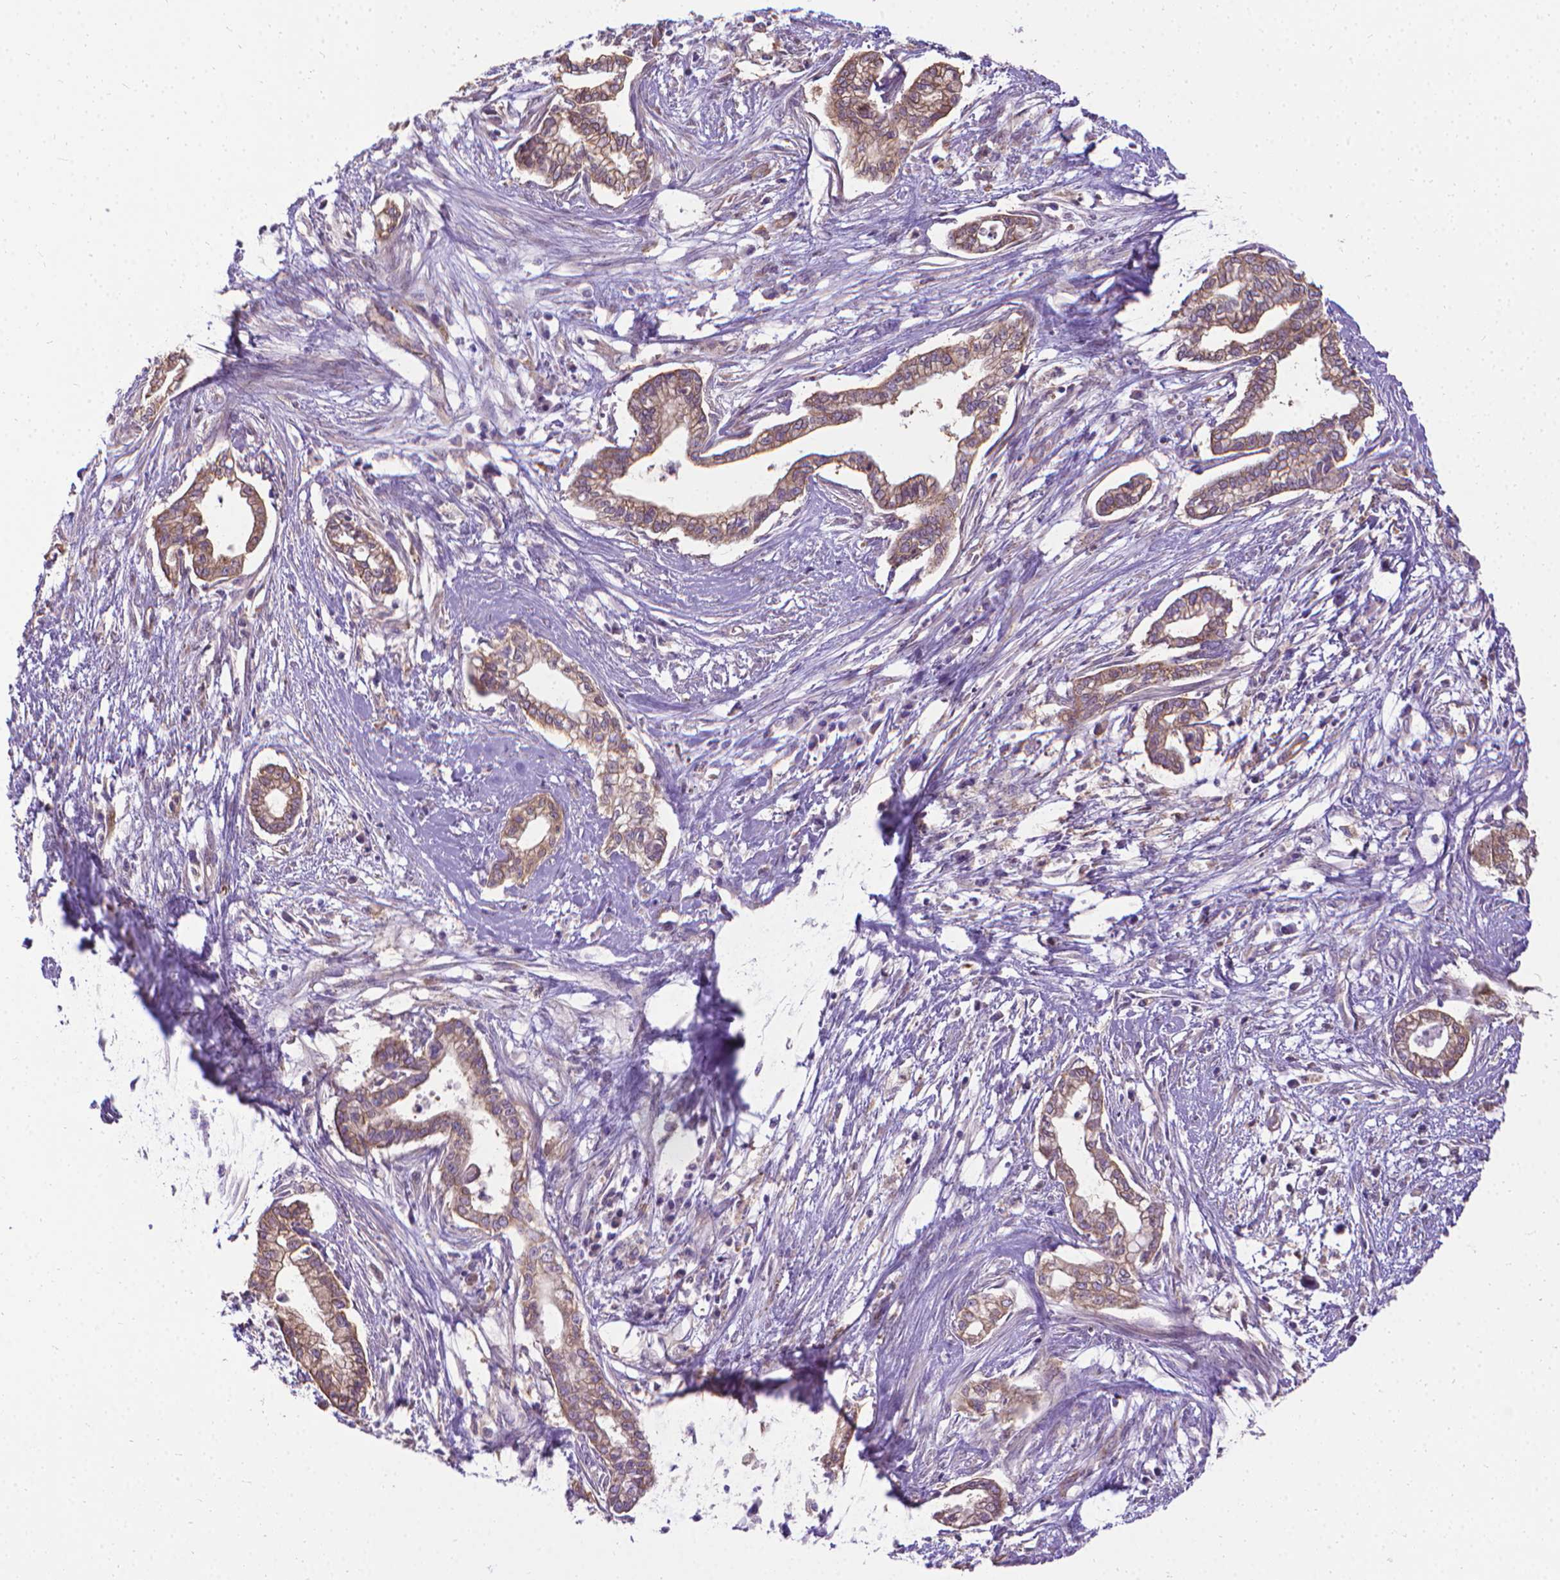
{"staining": {"intensity": "moderate", "quantity": ">75%", "location": "cytoplasmic/membranous"}, "tissue": "cervical cancer", "cell_type": "Tumor cells", "image_type": "cancer", "snomed": [{"axis": "morphology", "description": "Adenocarcinoma, NOS"}, {"axis": "topography", "description": "Cervix"}], "caption": "A photomicrograph of adenocarcinoma (cervical) stained for a protein displays moderate cytoplasmic/membranous brown staining in tumor cells. (DAB (3,3'-diaminobenzidine) IHC, brown staining for protein, blue staining for nuclei).", "gene": "CFAP299", "patient": {"sex": "female", "age": 62}}